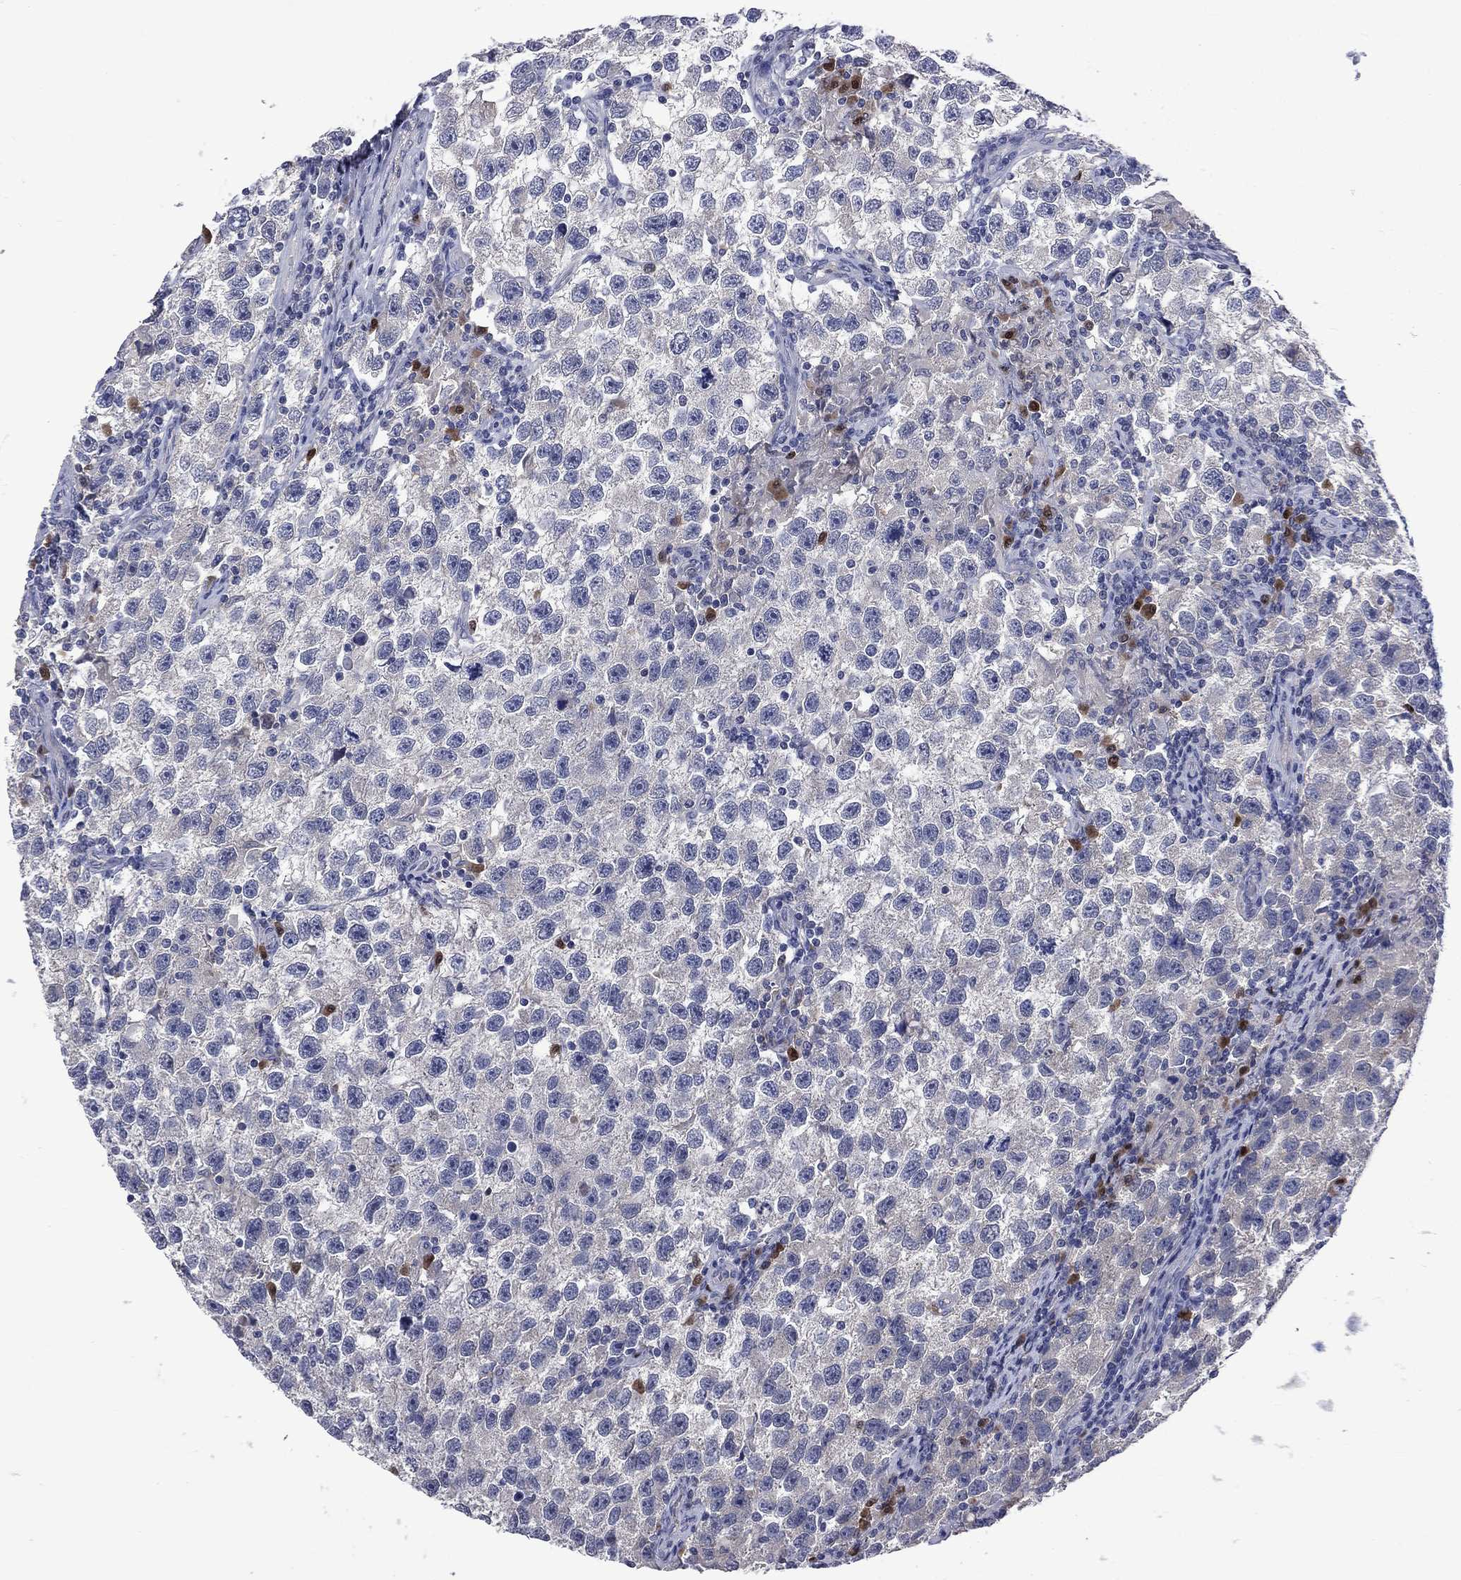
{"staining": {"intensity": "negative", "quantity": "none", "location": "none"}, "tissue": "testis cancer", "cell_type": "Tumor cells", "image_type": "cancer", "snomed": [{"axis": "morphology", "description": "Seminoma, NOS"}, {"axis": "topography", "description": "Testis"}], "caption": "Protein analysis of seminoma (testis) displays no significant expression in tumor cells.", "gene": "CA12", "patient": {"sex": "male", "age": 26}}